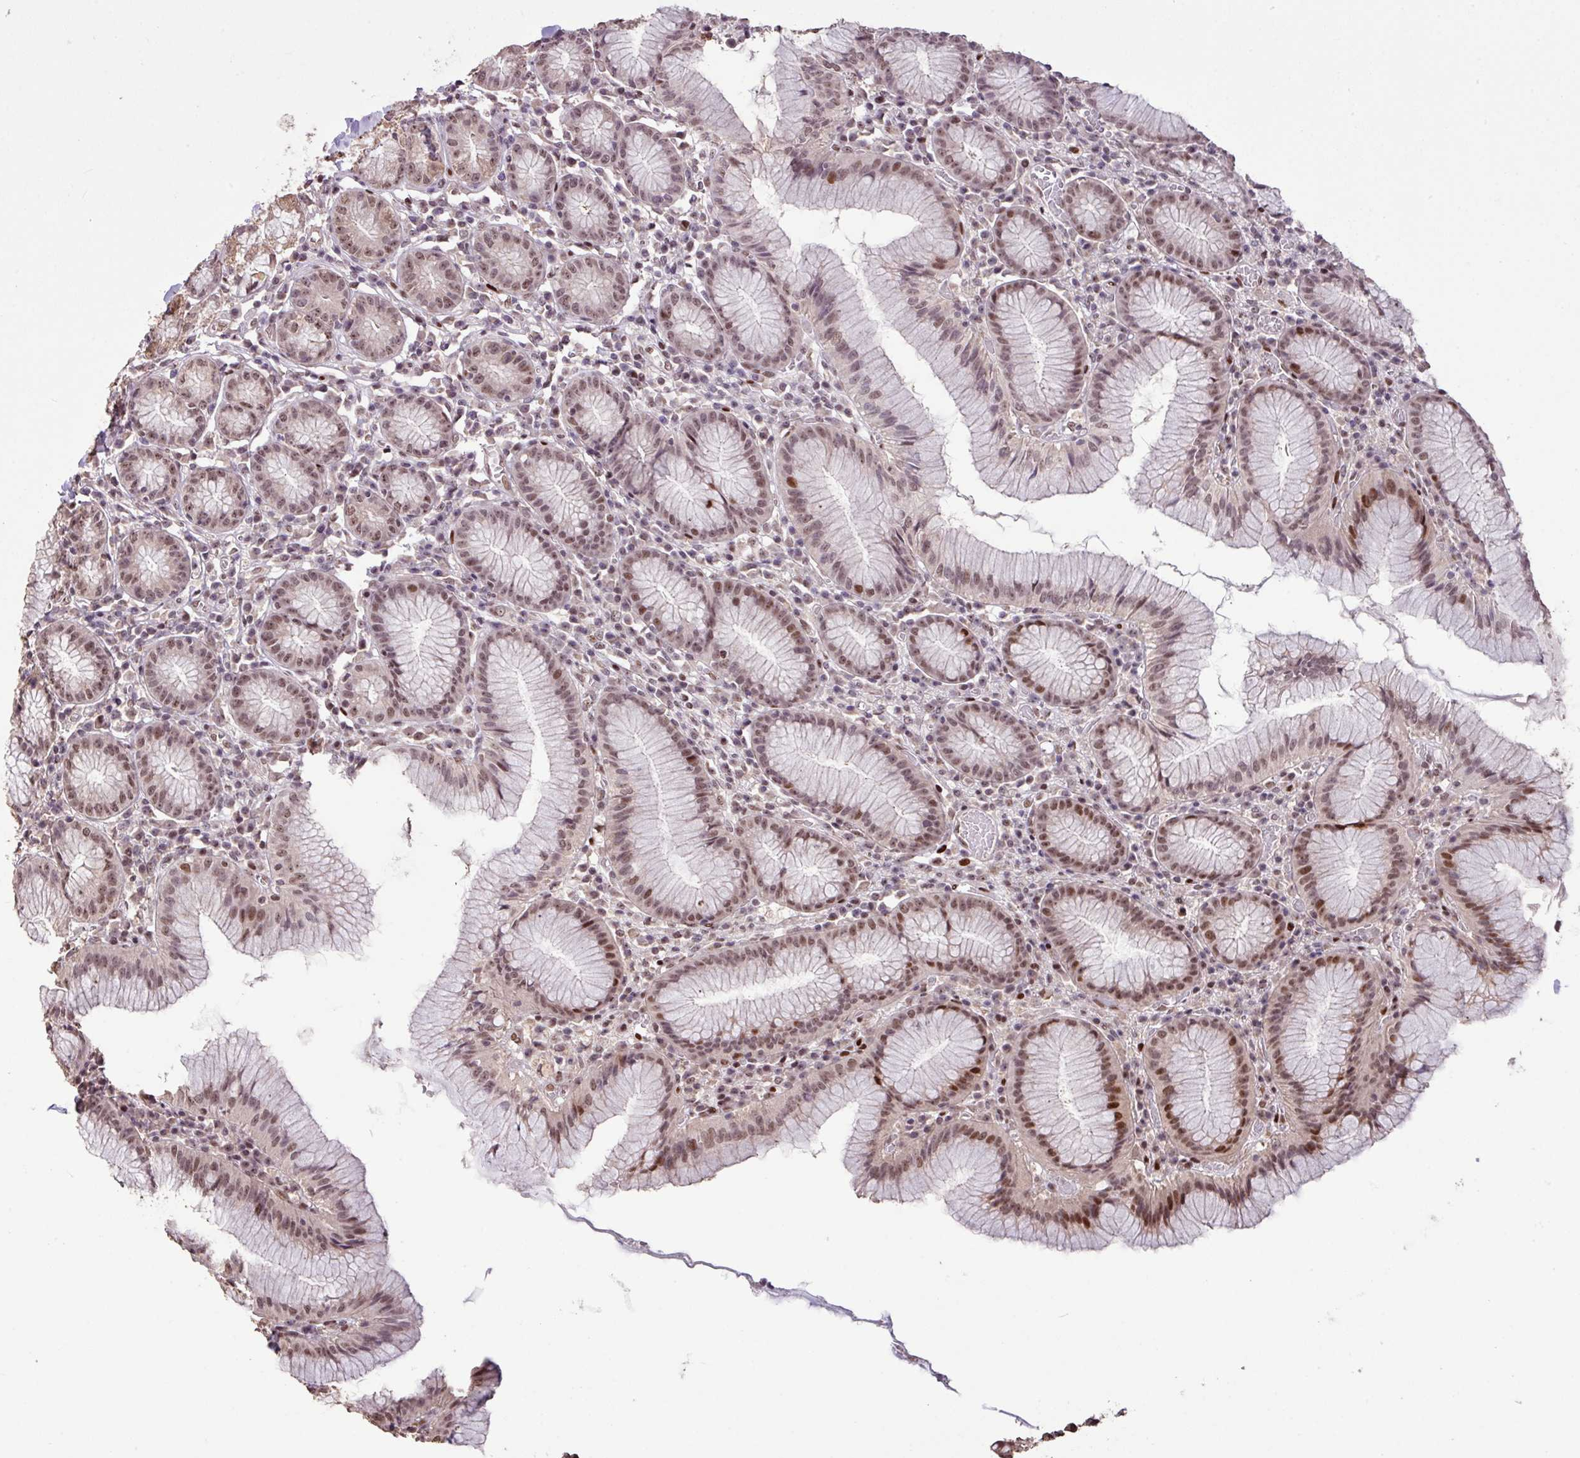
{"staining": {"intensity": "moderate", "quantity": ">75%", "location": "cytoplasmic/membranous,nuclear"}, "tissue": "stomach", "cell_type": "Glandular cells", "image_type": "normal", "snomed": [{"axis": "morphology", "description": "Normal tissue, NOS"}, {"axis": "topography", "description": "Stomach"}], "caption": "Immunohistochemistry image of unremarkable stomach stained for a protein (brown), which exhibits medium levels of moderate cytoplasmic/membranous,nuclear staining in approximately >75% of glandular cells.", "gene": "ZNF709", "patient": {"sex": "male", "age": 55}}